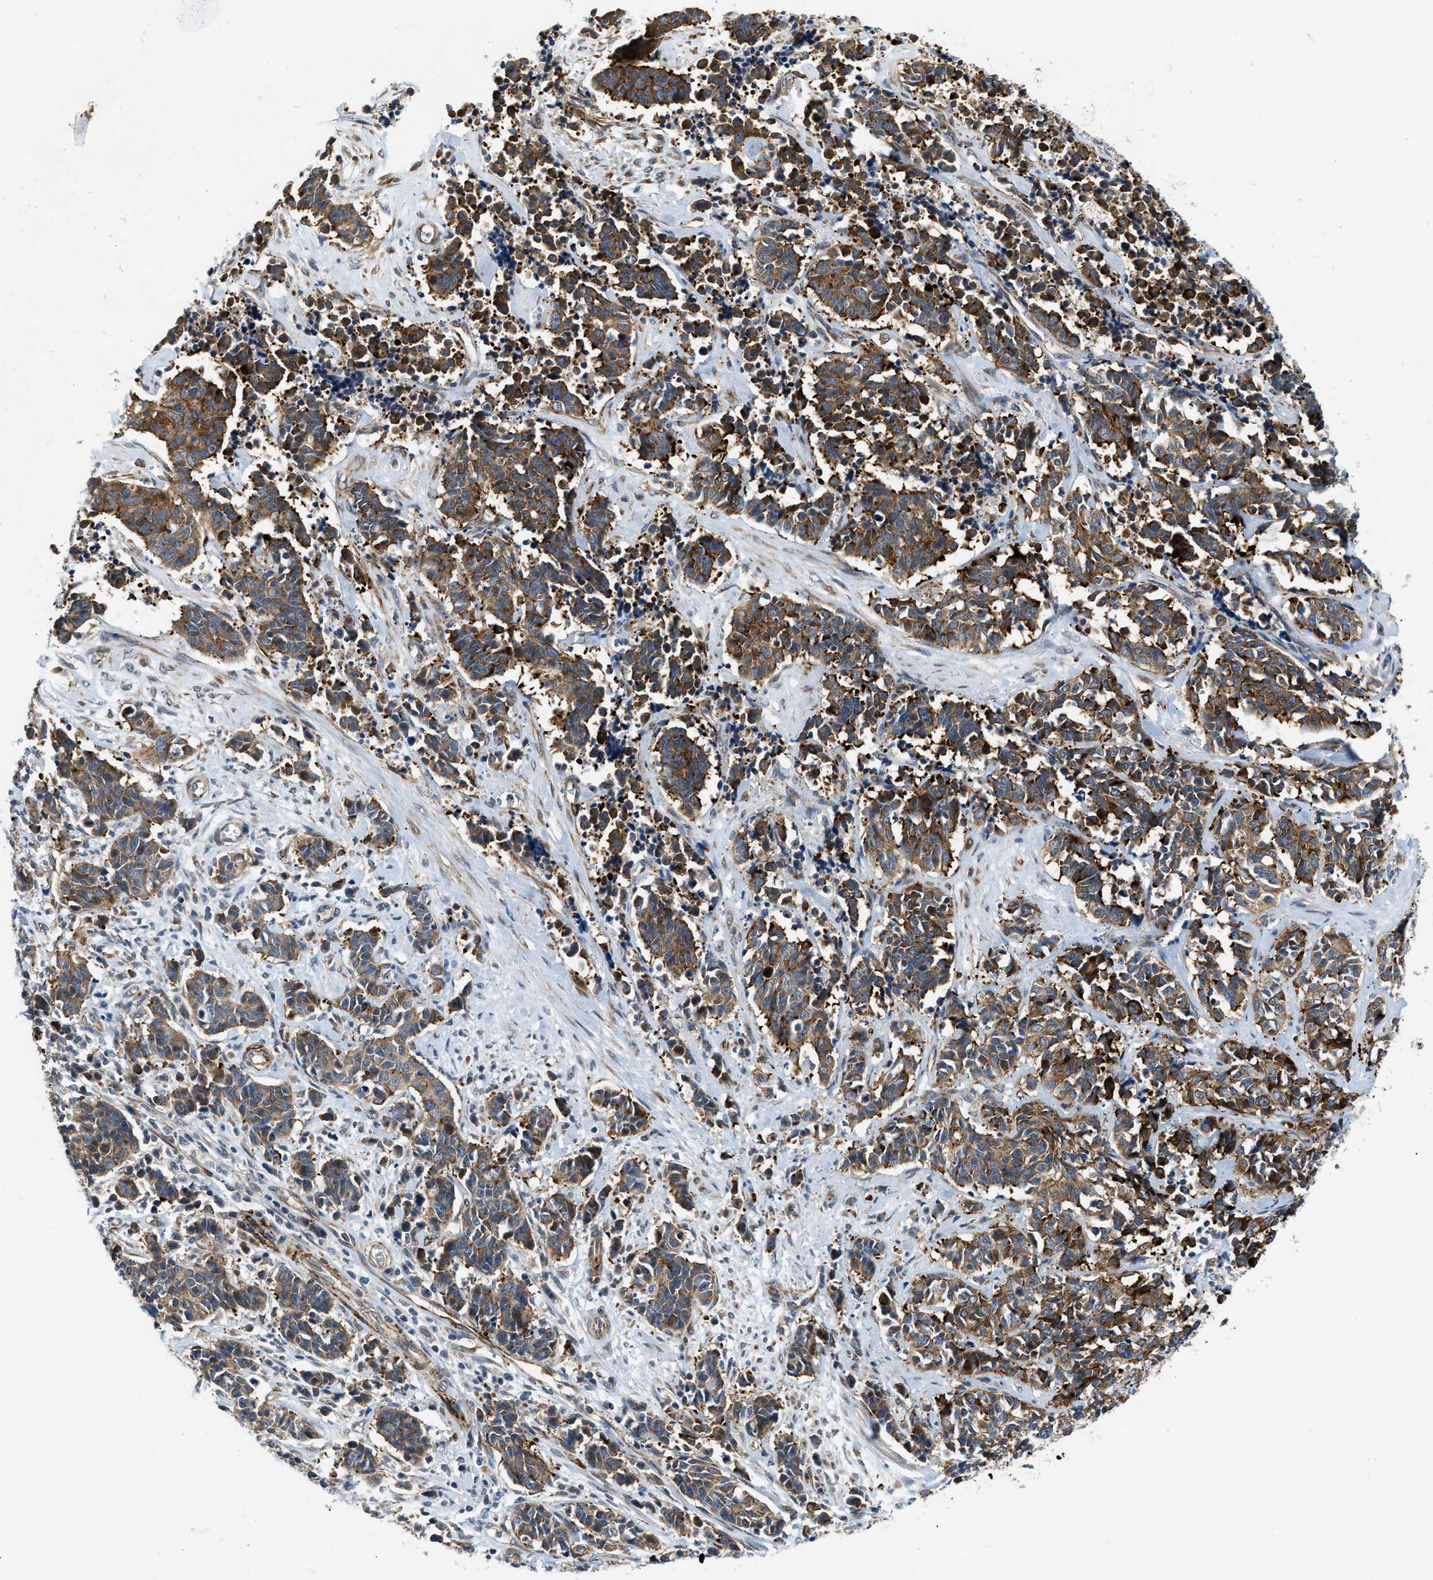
{"staining": {"intensity": "strong", "quantity": ">75%", "location": "cytoplasmic/membranous"}, "tissue": "cervical cancer", "cell_type": "Tumor cells", "image_type": "cancer", "snomed": [{"axis": "morphology", "description": "Squamous cell carcinoma, NOS"}, {"axis": "topography", "description": "Cervix"}], "caption": "Immunohistochemical staining of human squamous cell carcinoma (cervical) exhibits high levels of strong cytoplasmic/membranous protein expression in about >75% of tumor cells. (DAB (3,3'-diaminobenzidine) = brown stain, brightfield microscopy at high magnification).", "gene": "ZNF599", "patient": {"sex": "female", "age": 35}}